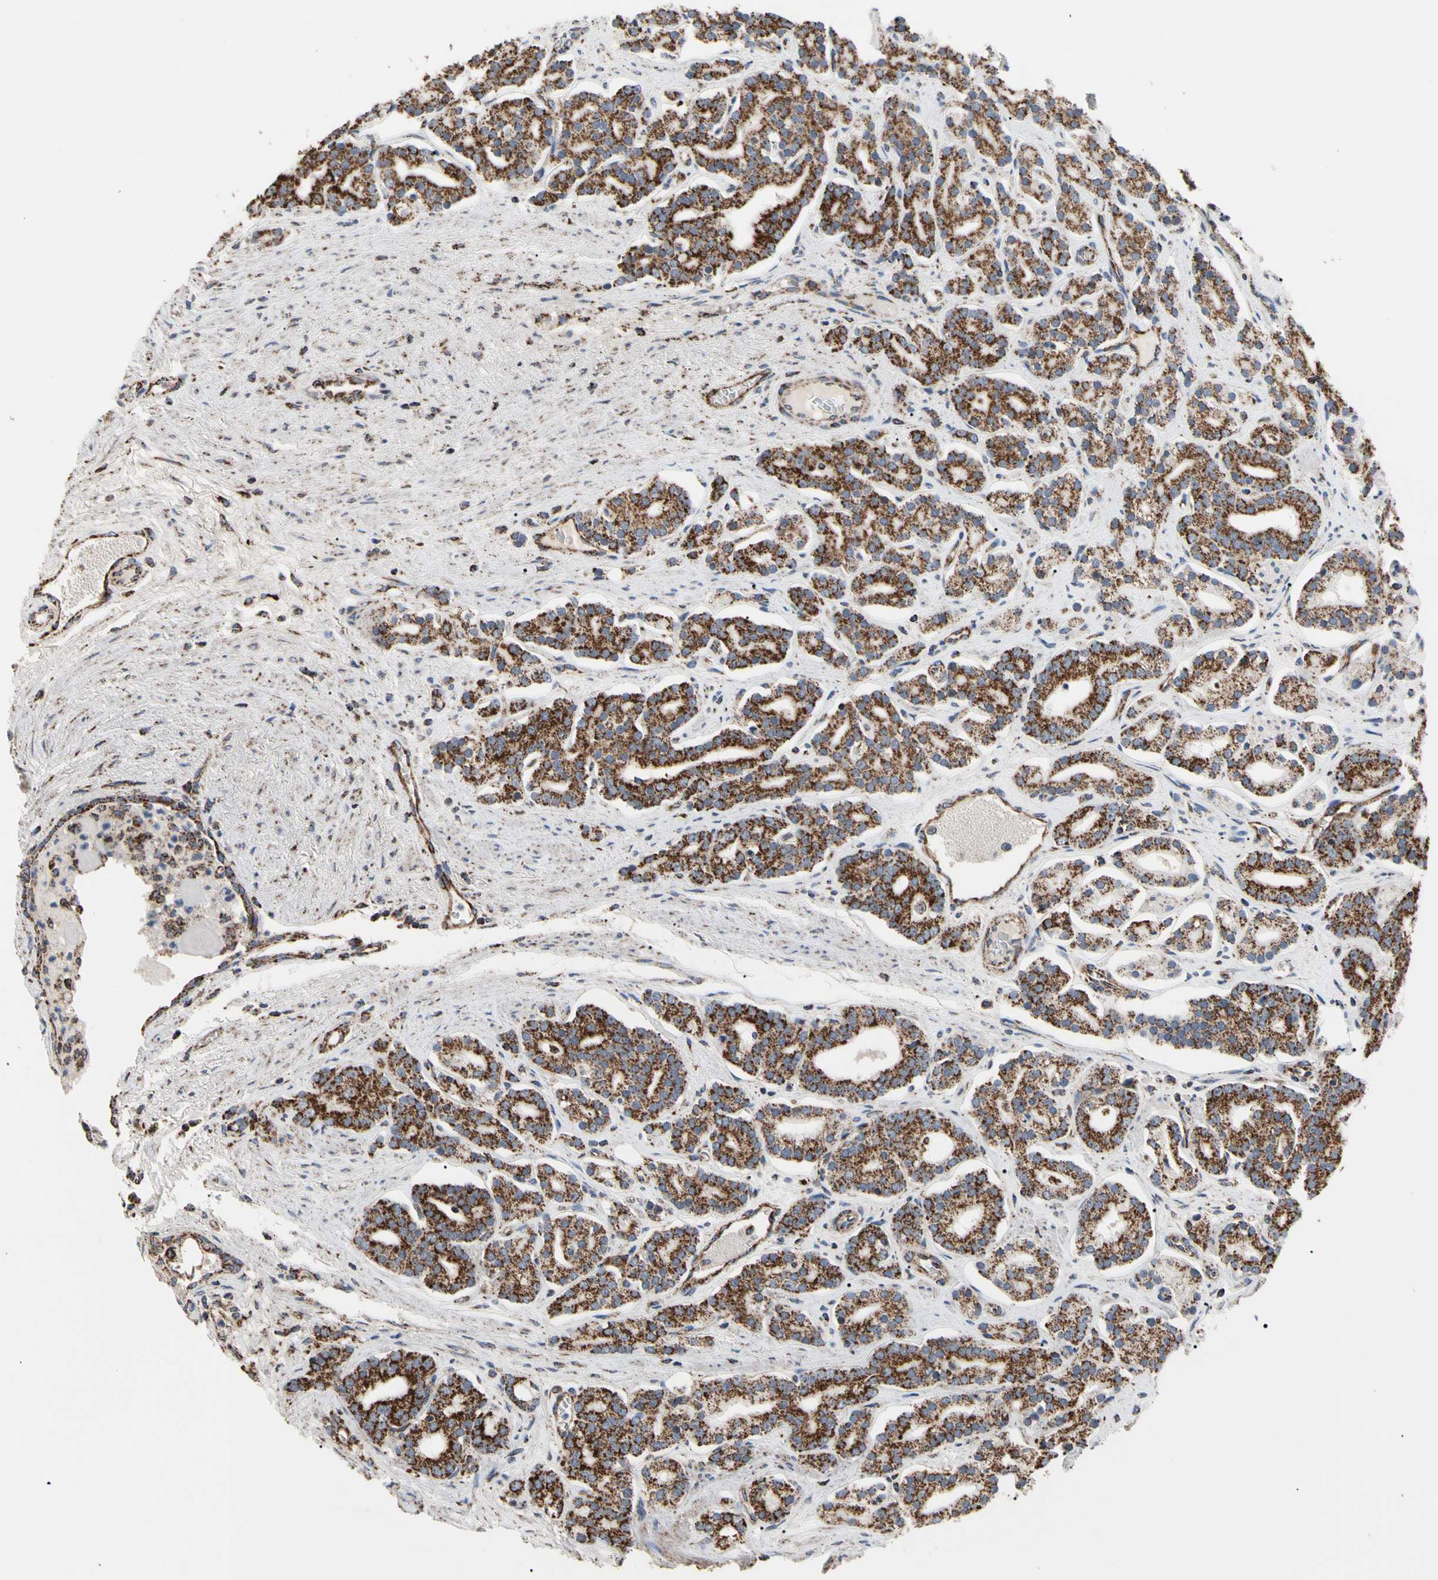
{"staining": {"intensity": "strong", "quantity": ">75%", "location": "cytoplasmic/membranous"}, "tissue": "prostate cancer", "cell_type": "Tumor cells", "image_type": "cancer", "snomed": [{"axis": "morphology", "description": "Adenocarcinoma, Low grade"}, {"axis": "topography", "description": "Prostate"}], "caption": "IHC (DAB (3,3'-diaminobenzidine)) staining of human prostate cancer (low-grade adenocarcinoma) demonstrates strong cytoplasmic/membranous protein expression in approximately >75% of tumor cells.", "gene": "FAM110B", "patient": {"sex": "male", "age": 63}}